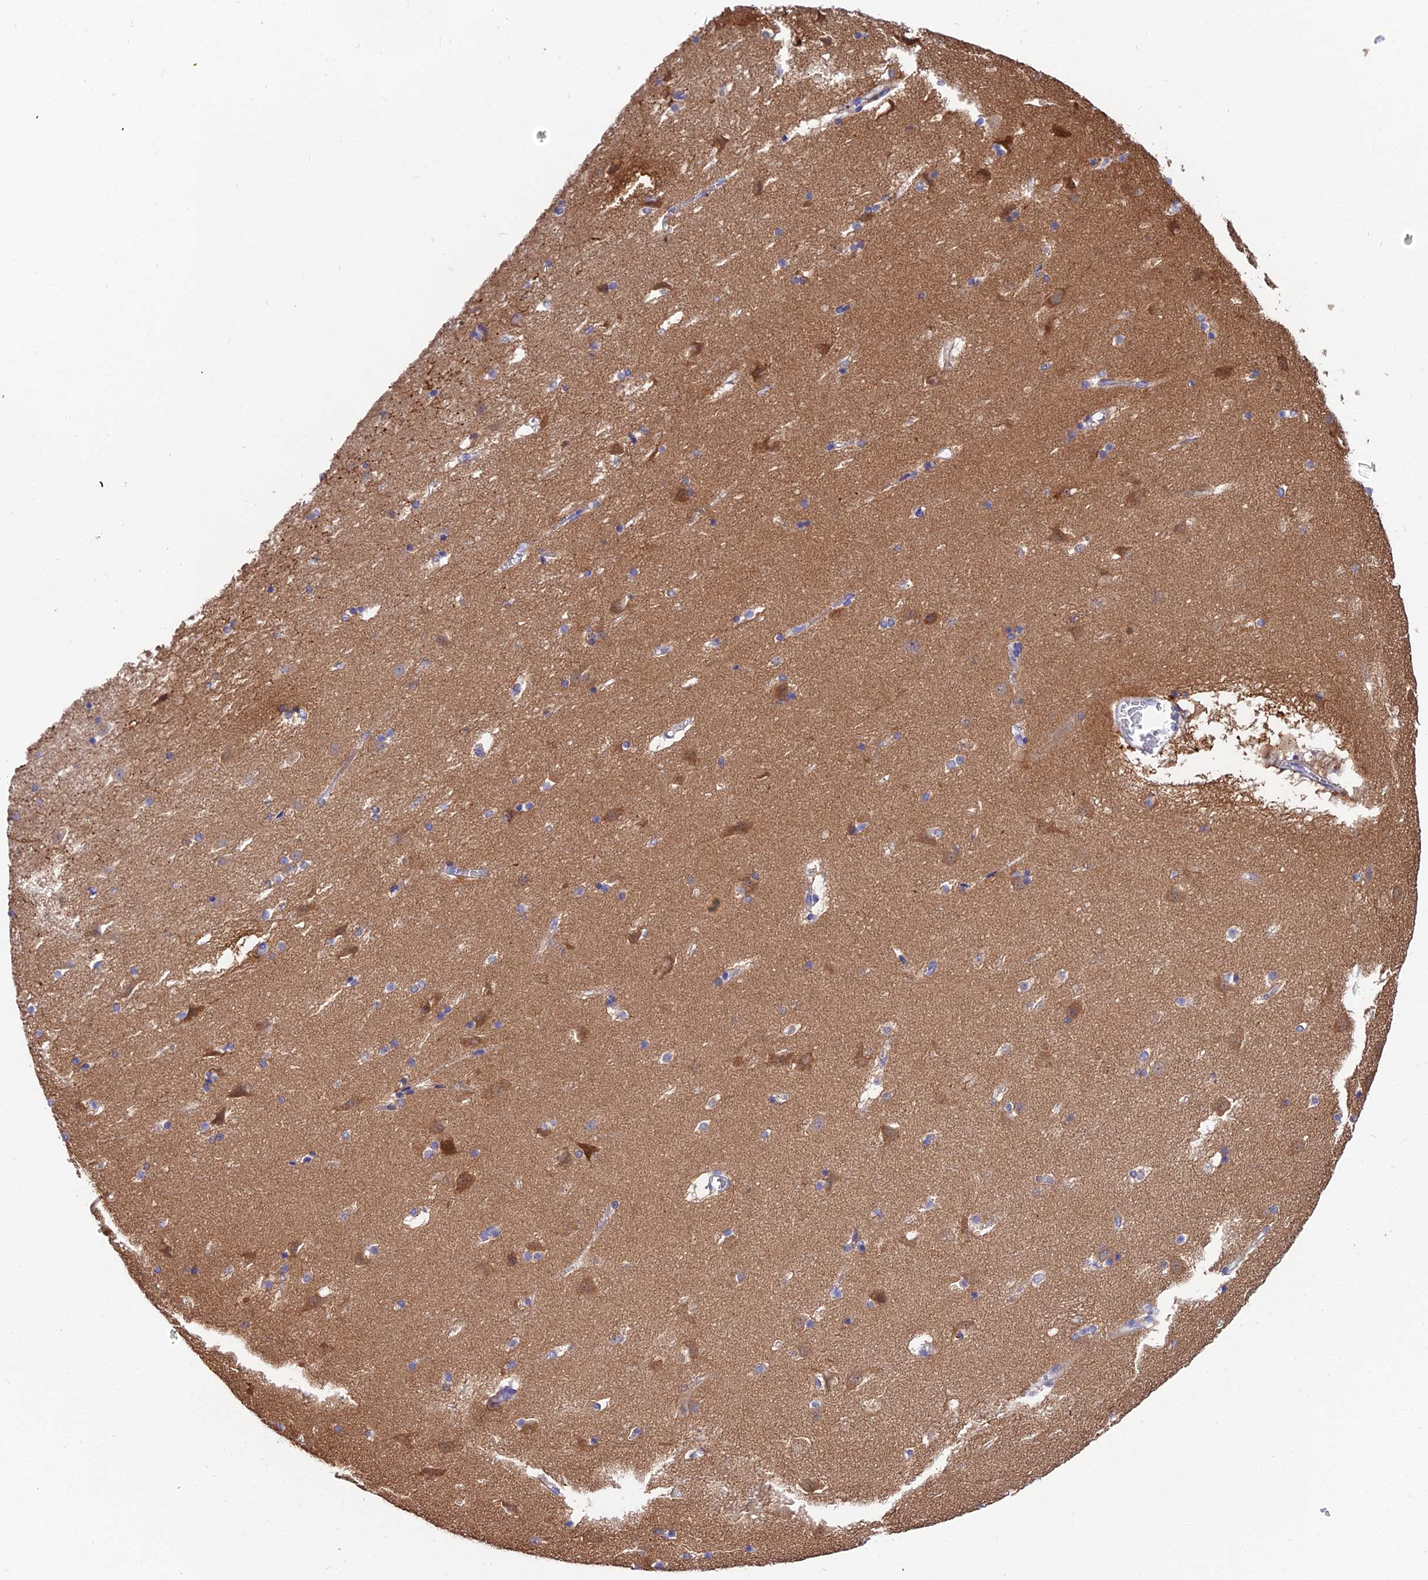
{"staining": {"intensity": "weak", "quantity": "<25%", "location": "cytoplasmic/membranous"}, "tissue": "caudate", "cell_type": "Glial cells", "image_type": "normal", "snomed": [{"axis": "morphology", "description": "Normal tissue, NOS"}, {"axis": "topography", "description": "Lateral ventricle wall"}], "caption": "IHC image of benign human caudate stained for a protein (brown), which exhibits no positivity in glial cells. (Stains: DAB (3,3'-diaminobenzidine) immunohistochemistry with hematoxylin counter stain, Microscopy: brightfield microscopy at high magnification).", "gene": "CEP41", "patient": {"sex": "male", "age": 45}}